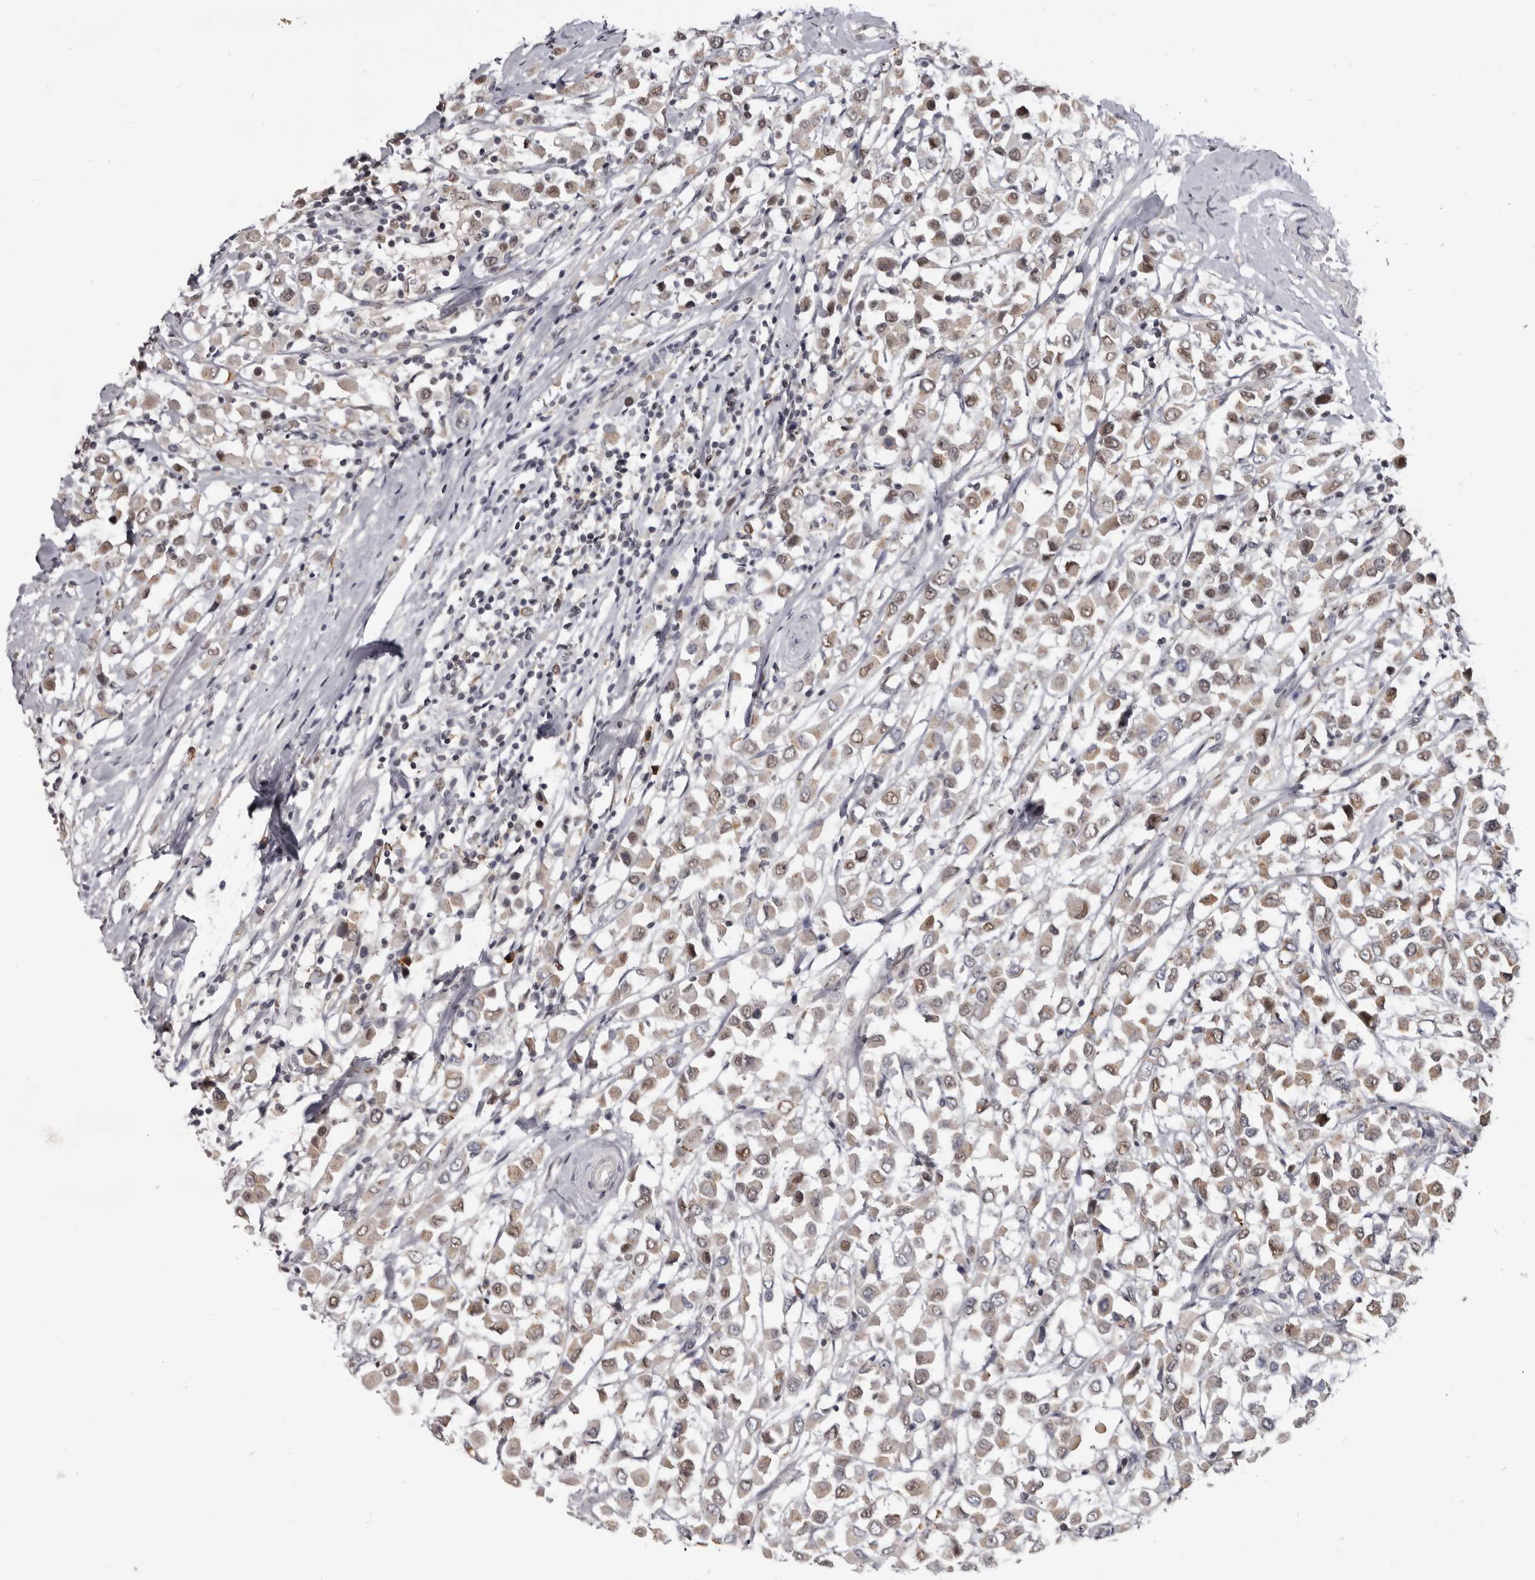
{"staining": {"intensity": "moderate", "quantity": ">75%", "location": "cytoplasmic/membranous,nuclear"}, "tissue": "breast cancer", "cell_type": "Tumor cells", "image_type": "cancer", "snomed": [{"axis": "morphology", "description": "Duct carcinoma"}, {"axis": "topography", "description": "Breast"}], "caption": "Approximately >75% of tumor cells in human breast invasive ductal carcinoma show moderate cytoplasmic/membranous and nuclear protein positivity as visualized by brown immunohistochemical staining.", "gene": "CGN", "patient": {"sex": "female", "age": 61}}